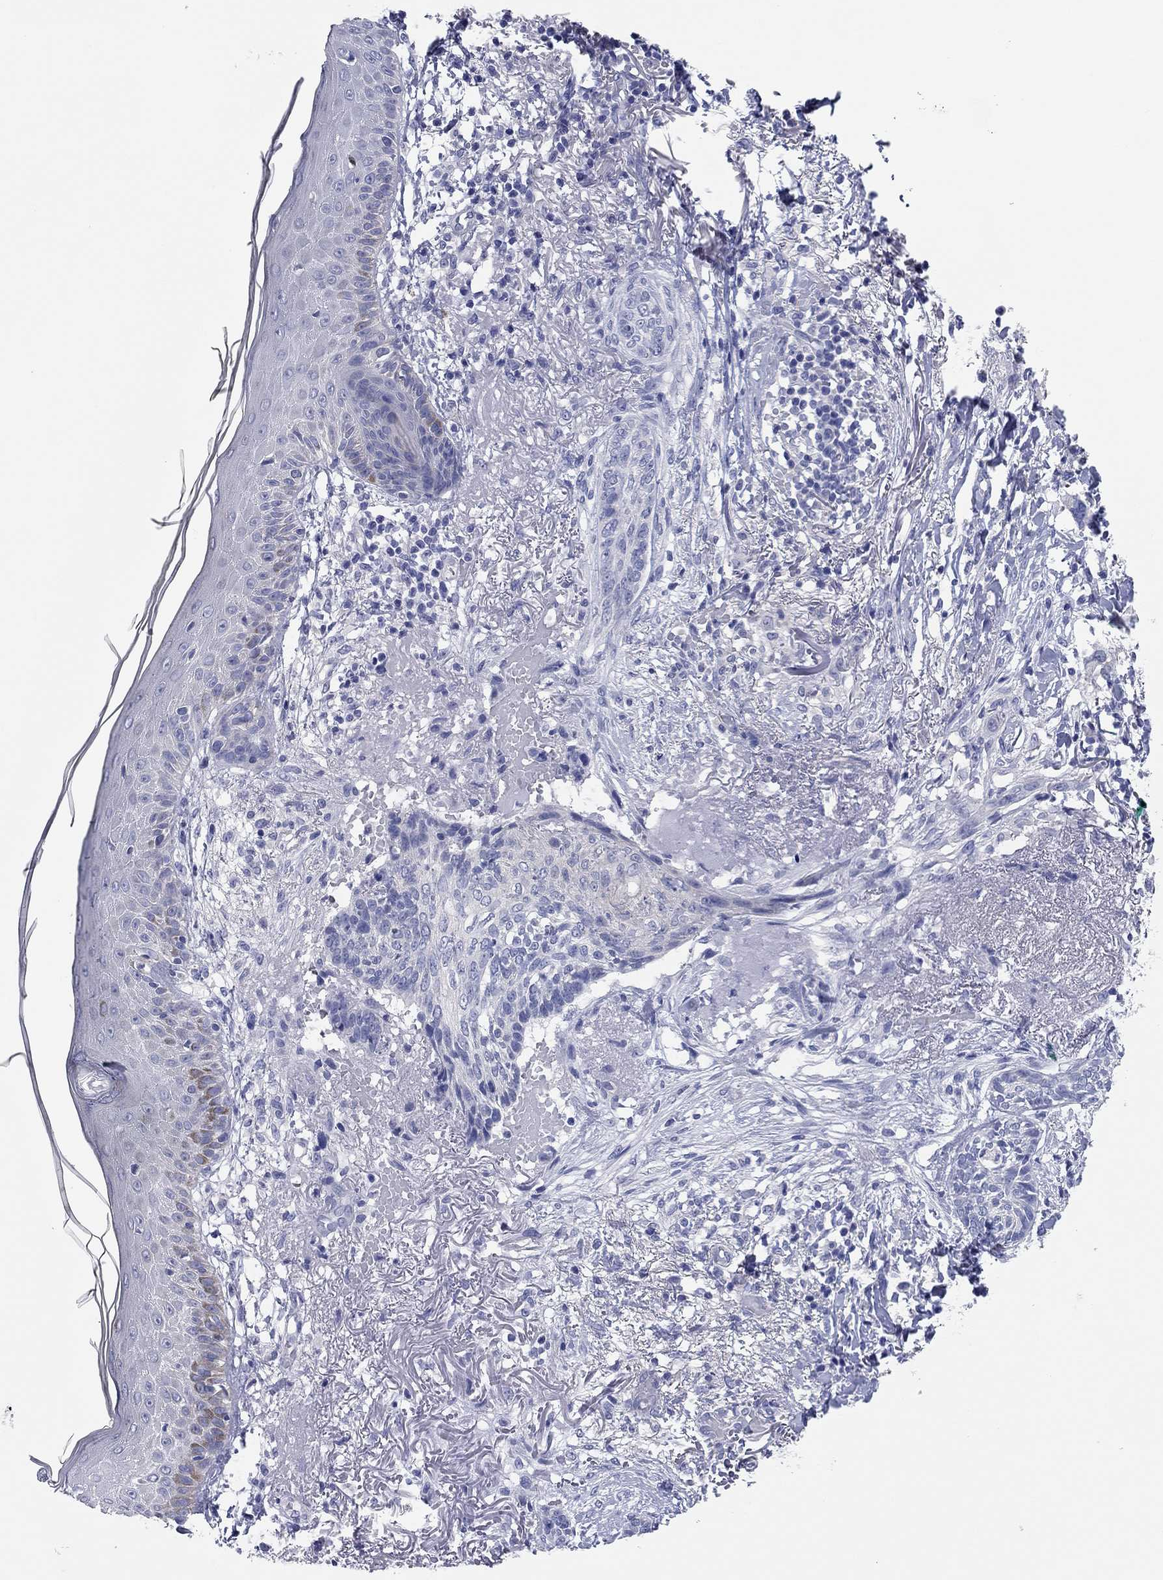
{"staining": {"intensity": "negative", "quantity": "none", "location": "none"}, "tissue": "skin cancer", "cell_type": "Tumor cells", "image_type": "cancer", "snomed": [{"axis": "morphology", "description": "Normal tissue, NOS"}, {"axis": "morphology", "description": "Basal cell carcinoma"}, {"axis": "topography", "description": "Skin"}], "caption": "Skin cancer stained for a protein using IHC exhibits no staining tumor cells.", "gene": "TMEM221", "patient": {"sex": "male", "age": 84}}